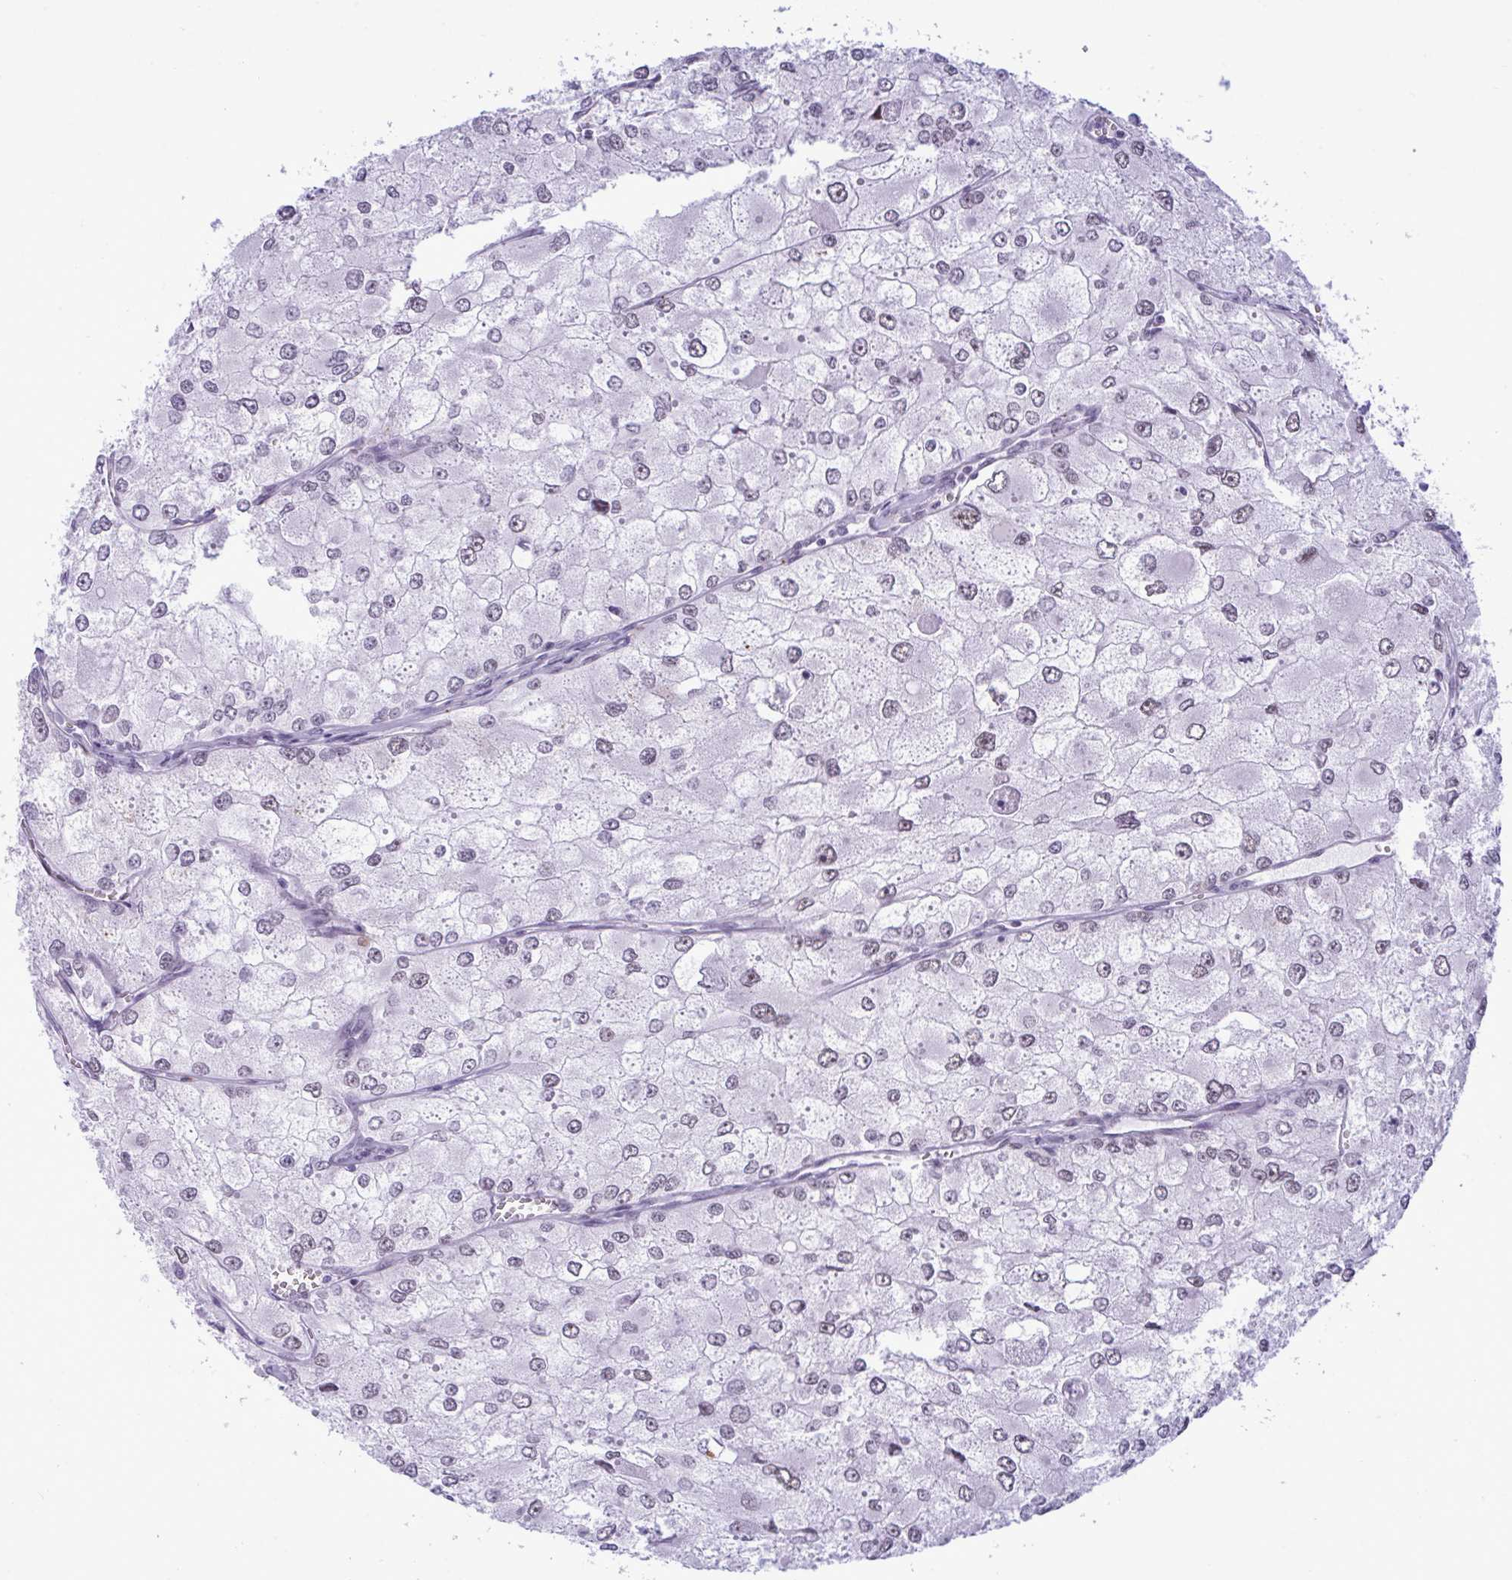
{"staining": {"intensity": "weak", "quantity": "25%-75%", "location": "nuclear"}, "tissue": "renal cancer", "cell_type": "Tumor cells", "image_type": "cancer", "snomed": [{"axis": "morphology", "description": "Adenocarcinoma, NOS"}, {"axis": "topography", "description": "Kidney"}], "caption": "An image of human renal adenocarcinoma stained for a protein reveals weak nuclear brown staining in tumor cells.", "gene": "ELN", "patient": {"sex": "female", "age": 70}}